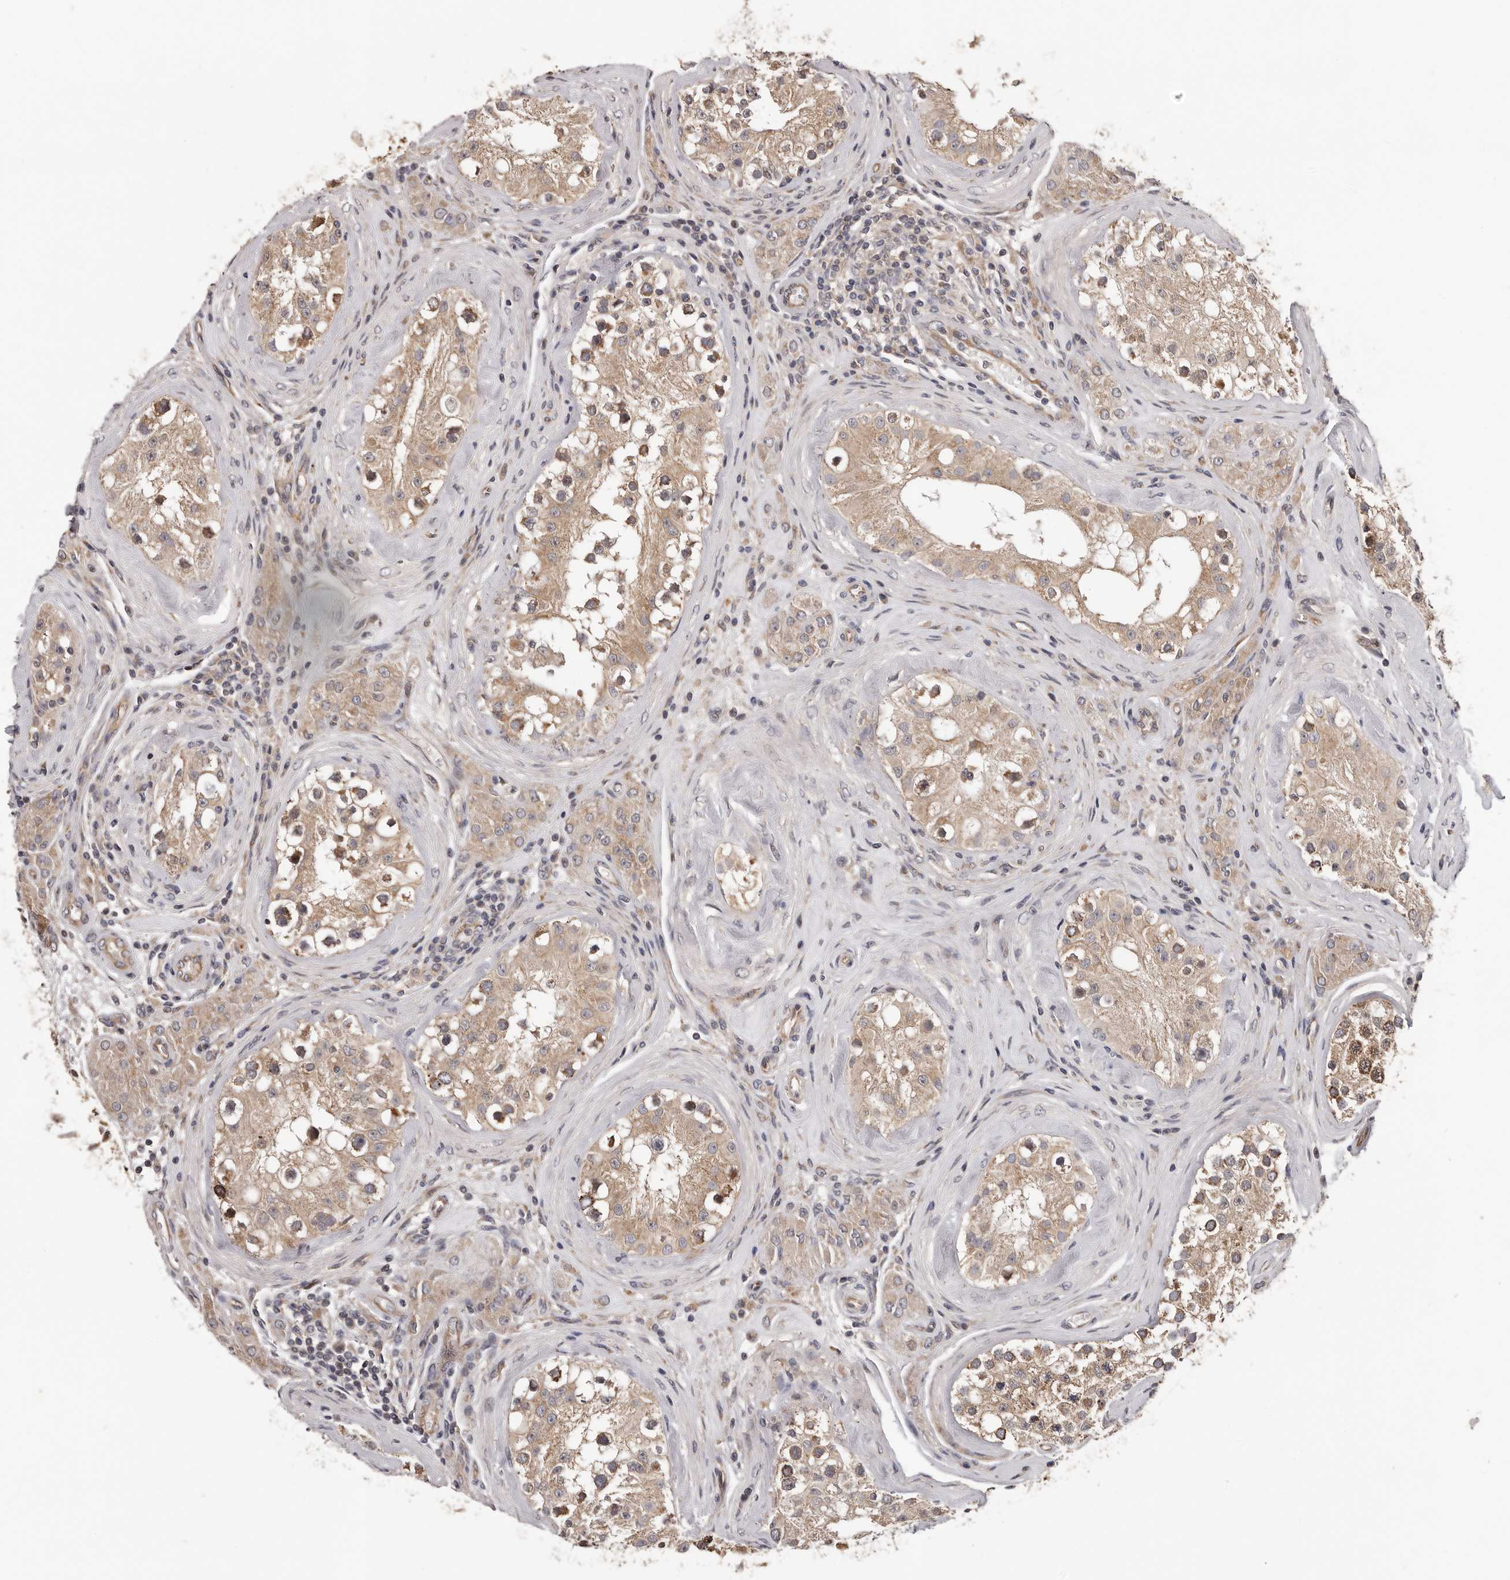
{"staining": {"intensity": "moderate", "quantity": ">75%", "location": "cytoplasmic/membranous"}, "tissue": "testis", "cell_type": "Cells in seminiferous ducts", "image_type": "normal", "snomed": [{"axis": "morphology", "description": "Normal tissue, NOS"}, {"axis": "topography", "description": "Testis"}], "caption": "Normal testis exhibits moderate cytoplasmic/membranous positivity in about >75% of cells in seminiferous ducts, visualized by immunohistochemistry.", "gene": "VPS37A", "patient": {"sex": "male", "age": 46}}